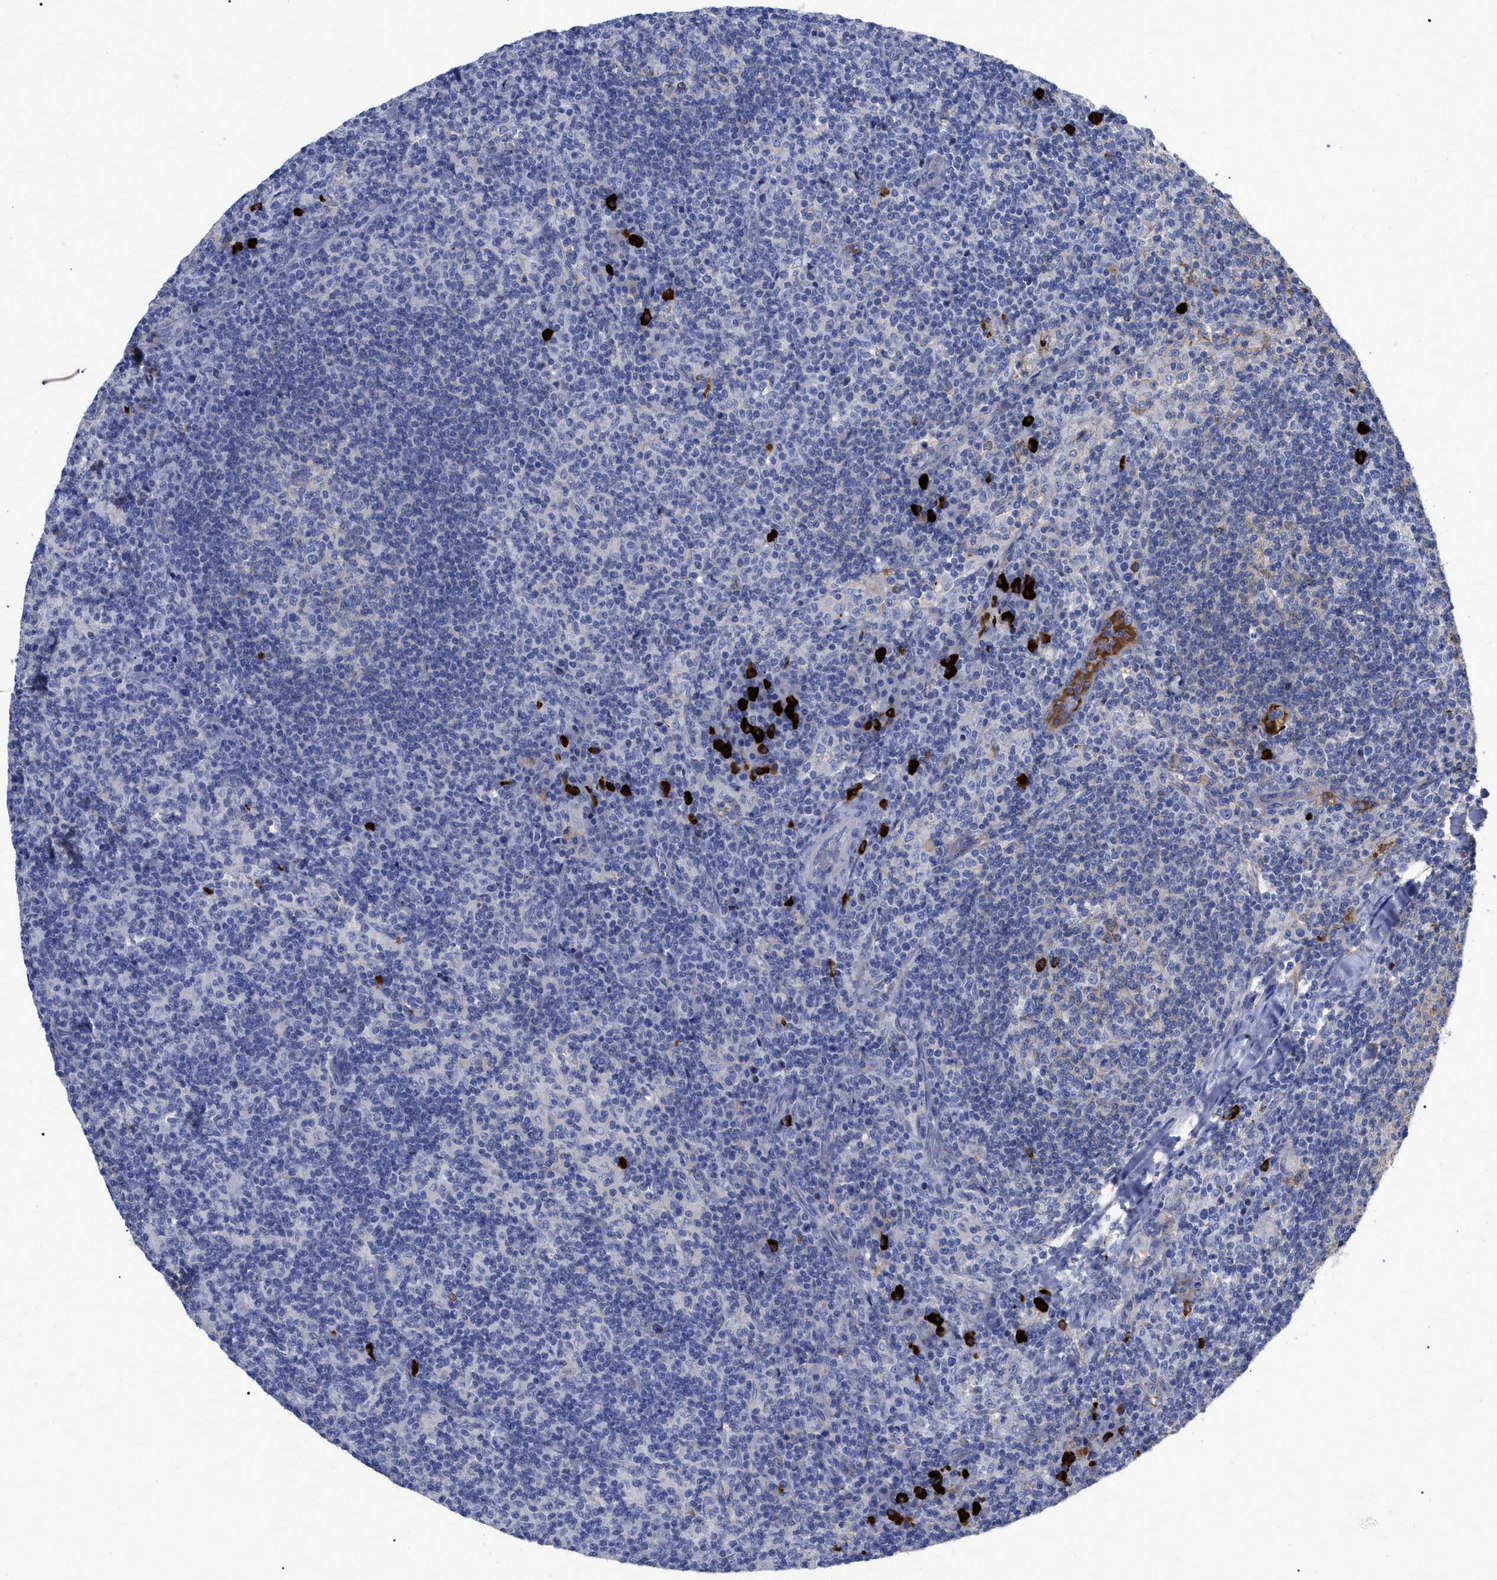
{"staining": {"intensity": "strong", "quantity": "<25%", "location": "cytoplasmic/membranous"}, "tissue": "lymph node", "cell_type": "Germinal center cells", "image_type": "normal", "snomed": [{"axis": "morphology", "description": "Normal tissue, NOS"}, {"axis": "morphology", "description": "Inflammation, NOS"}, {"axis": "topography", "description": "Lymph node"}], "caption": "Strong cytoplasmic/membranous protein staining is seen in approximately <25% of germinal center cells in lymph node. The staining was performed using DAB, with brown indicating positive protein expression. Nuclei are stained blue with hematoxylin.", "gene": "IGHV5", "patient": {"sex": "male", "age": 55}}